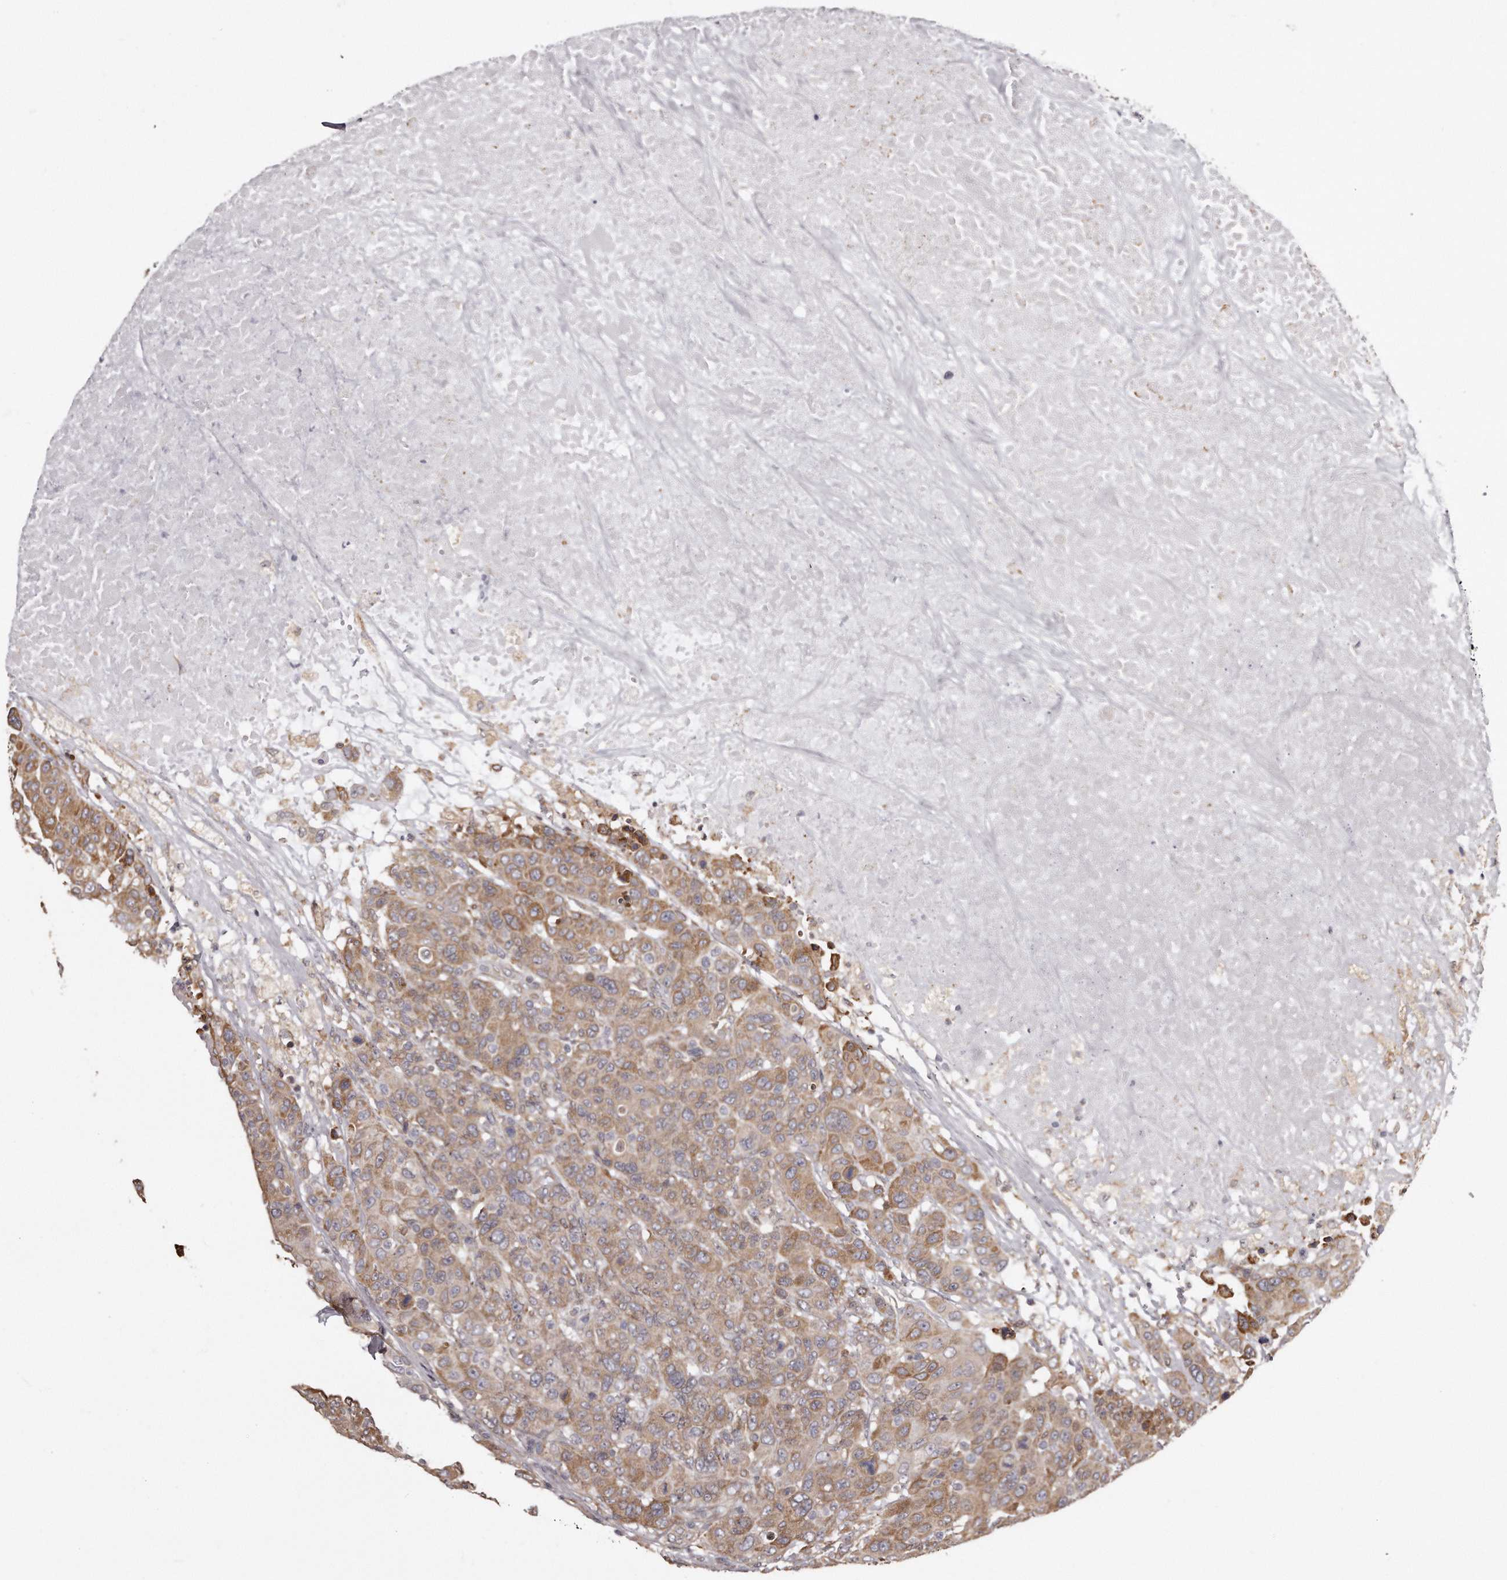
{"staining": {"intensity": "moderate", "quantity": ">75%", "location": "cytoplasmic/membranous"}, "tissue": "breast cancer", "cell_type": "Tumor cells", "image_type": "cancer", "snomed": [{"axis": "morphology", "description": "Duct carcinoma"}, {"axis": "topography", "description": "Breast"}], "caption": "Human breast intraductal carcinoma stained with a protein marker shows moderate staining in tumor cells.", "gene": "TRAPPC14", "patient": {"sex": "female", "age": 37}}